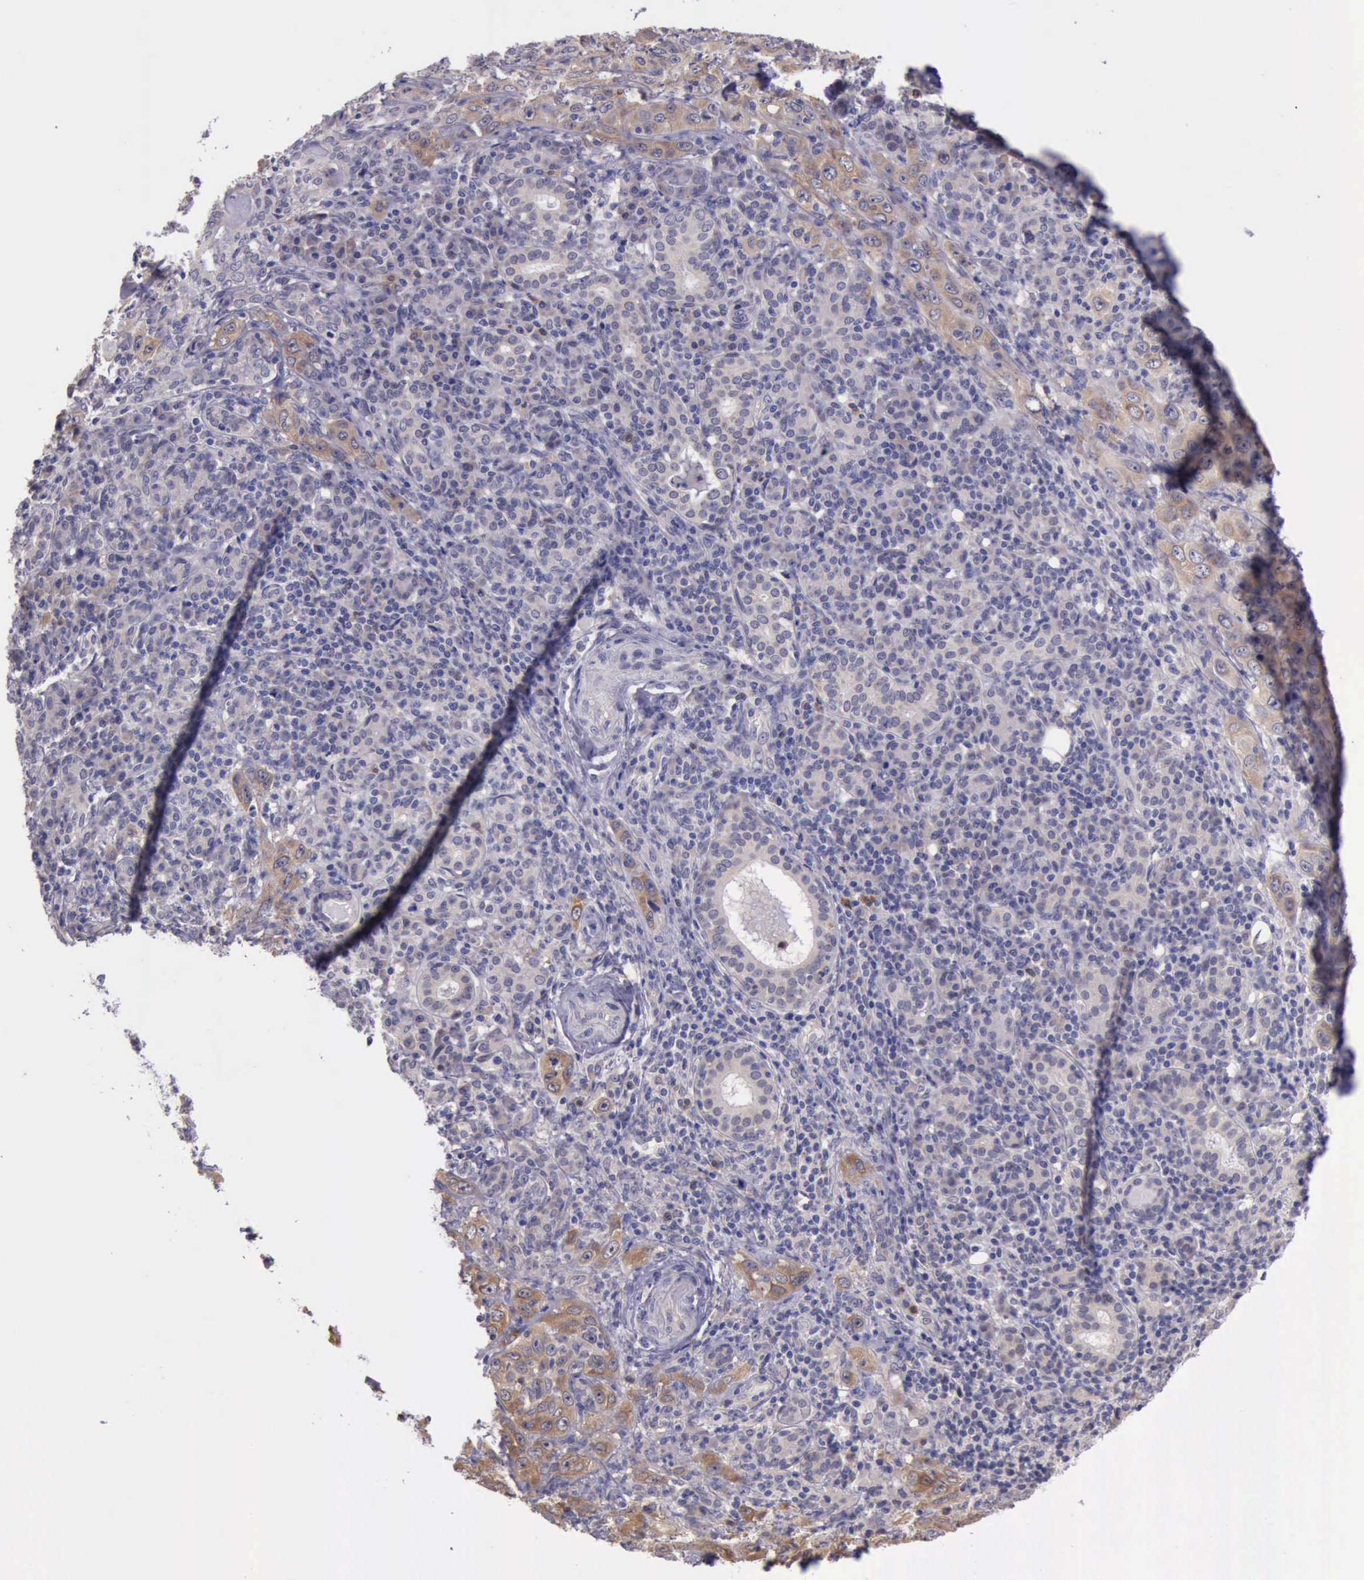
{"staining": {"intensity": "weak", "quantity": "25%-75%", "location": "cytoplasmic/membranous"}, "tissue": "skin cancer", "cell_type": "Tumor cells", "image_type": "cancer", "snomed": [{"axis": "morphology", "description": "Squamous cell carcinoma, NOS"}, {"axis": "topography", "description": "Skin"}], "caption": "About 25%-75% of tumor cells in skin squamous cell carcinoma display weak cytoplasmic/membranous protein expression as visualized by brown immunohistochemical staining.", "gene": "PLEK2", "patient": {"sex": "male", "age": 84}}